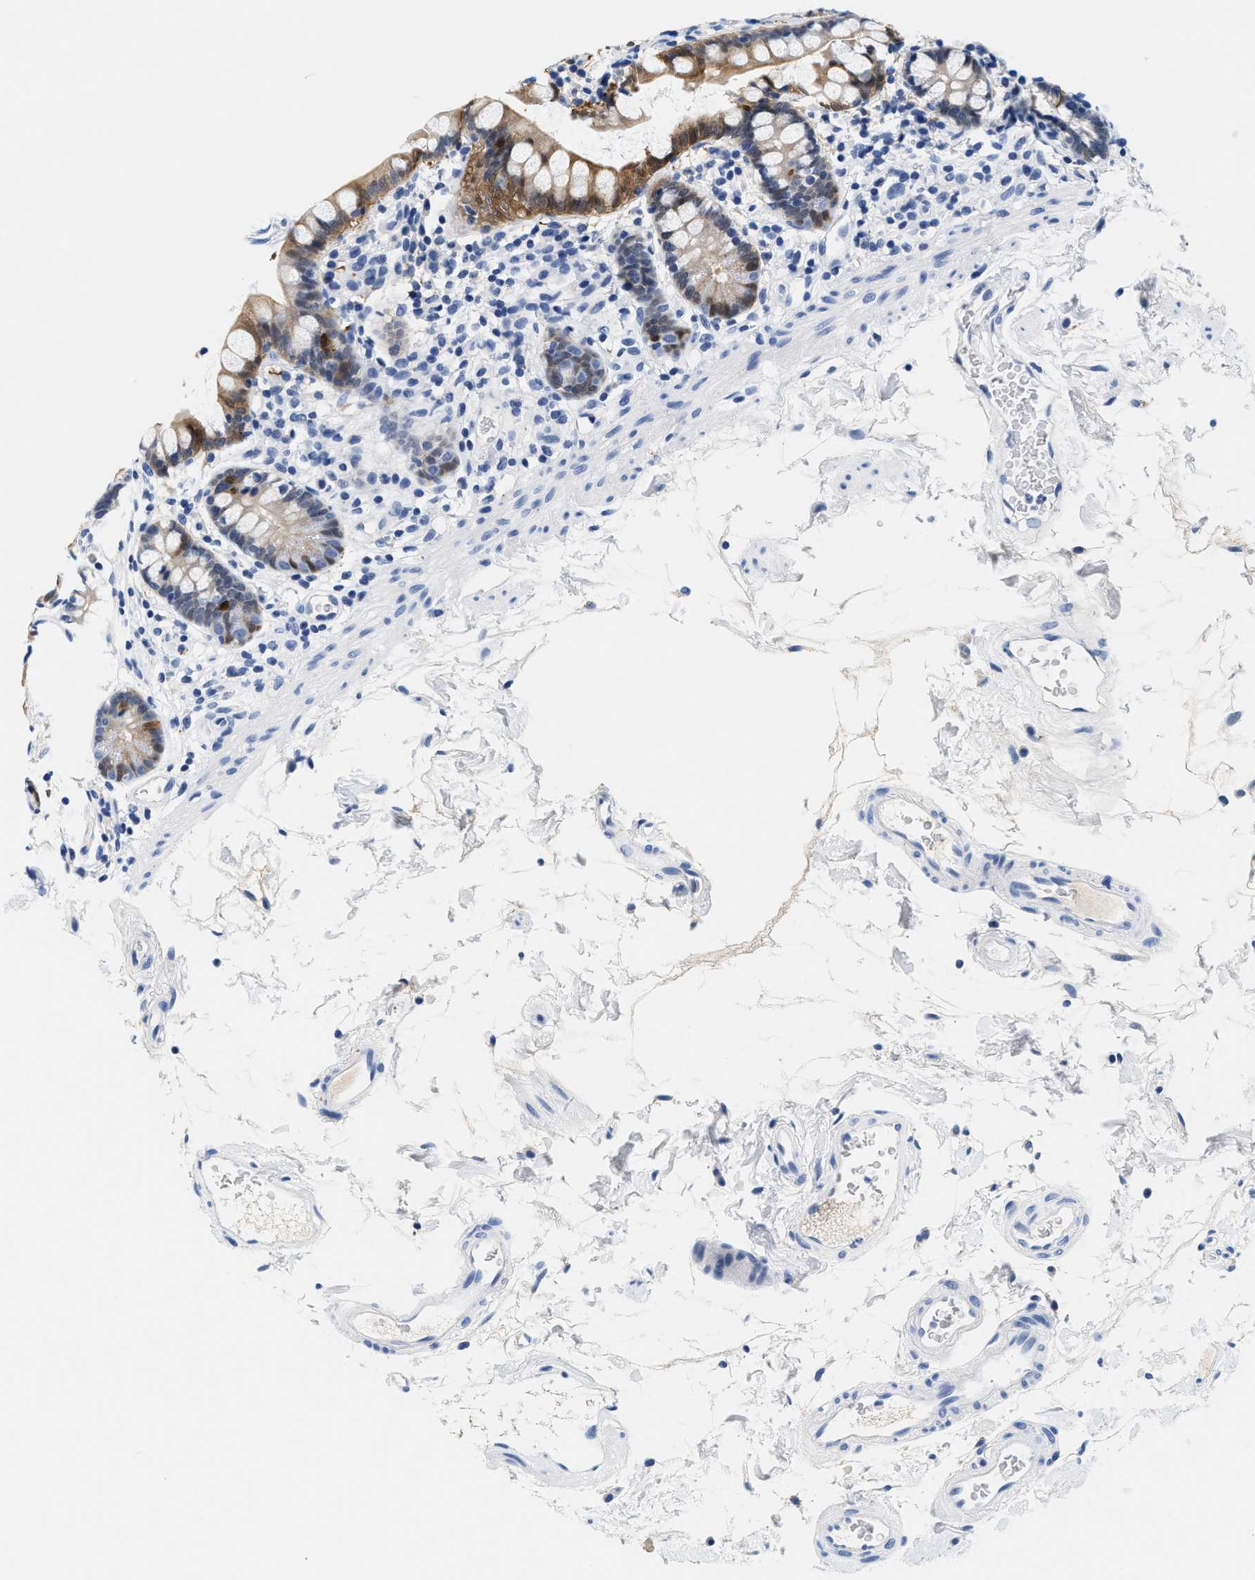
{"staining": {"intensity": "moderate", "quantity": ">75%", "location": "cytoplasmic/membranous,nuclear"}, "tissue": "small intestine", "cell_type": "Glandular cells", "image_type": "normal", "snomed": [{"axis": "morphology", "description": "Normal tissue, NOS"}, {"axis": "topography", "description": "Small intestine"}], "caption": "Immunohistochemistry staining of normal small intestine, which displays medium levels of moderate cytoplasmic/membranous,nuclear expression in approximately >75% of glandular cells indicating moderate cytoplasmic/membranous,nuclear protein expression. The staining was performed using DAB (3,3'-diaminobenzidine) (brown) for protein detection and nuclei were counterstained in hematoxylin (blue).", "gene": "TTC3", "patient": {"sex": "female", "age": 84}}